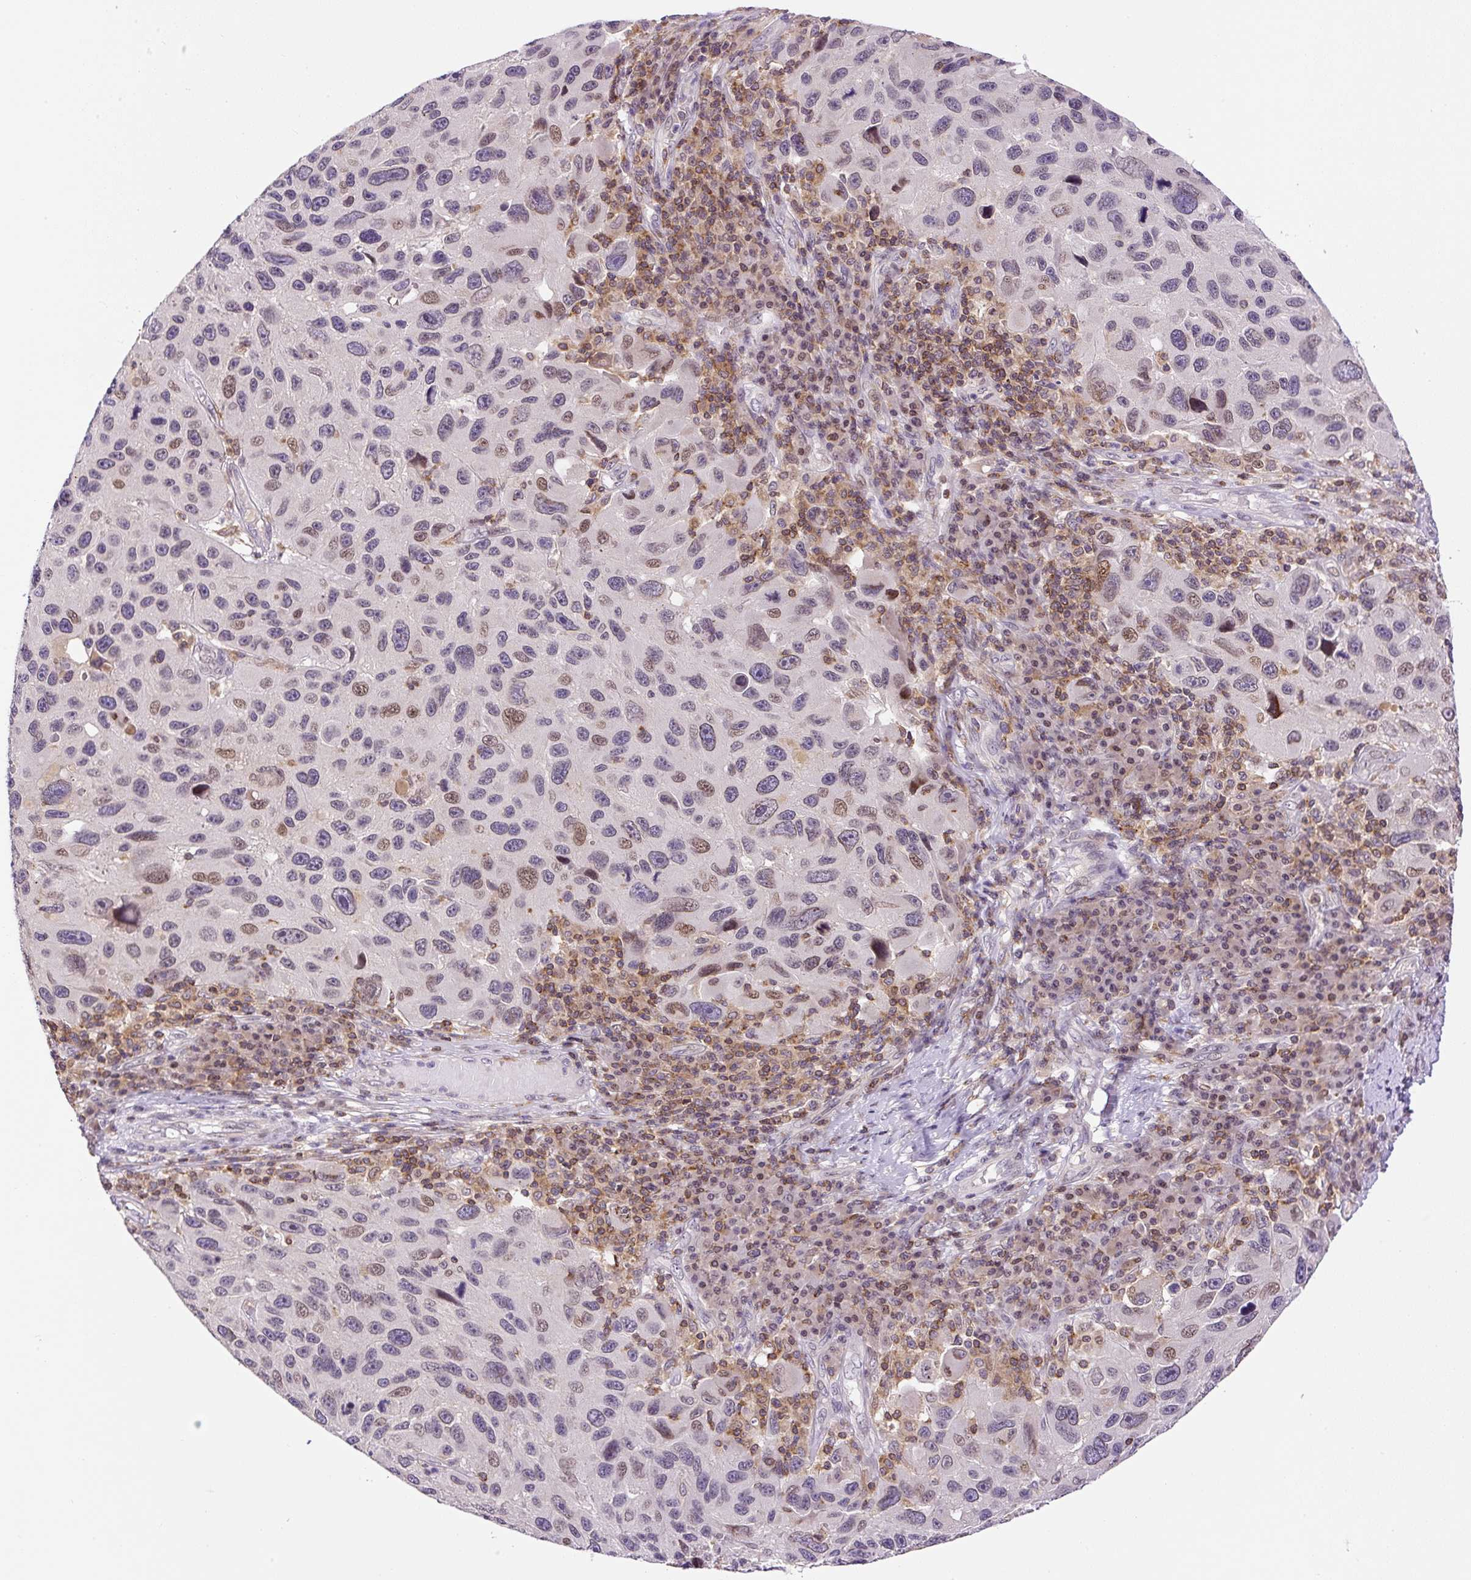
{"staining": {"intensity": "moderate", "quantity": "<25%", "location": "nuclear"}, "tissue": "melanoma", "cell_type": "Tumor cells", "image_type": "cancer", "snomed": [{"axis": "morphology", "description": "Malignant melanoma, NOS"}, {"axis": "topography", "description": "Skin"}], "caption": "Immunohistochemistry staining of melanoma, which exhibits low levels of moderate nuclear positivity in about <25% of tumor cells indicating moderate nuclear protein staining. The staining was performed using DAB (3,3'-diaminobenzidine) (brown) for protein detection and nuclei were counterstained in hematoxylin (blue).", "gene": "CARD11", "patient": {"sex": "male", "age": 53}}